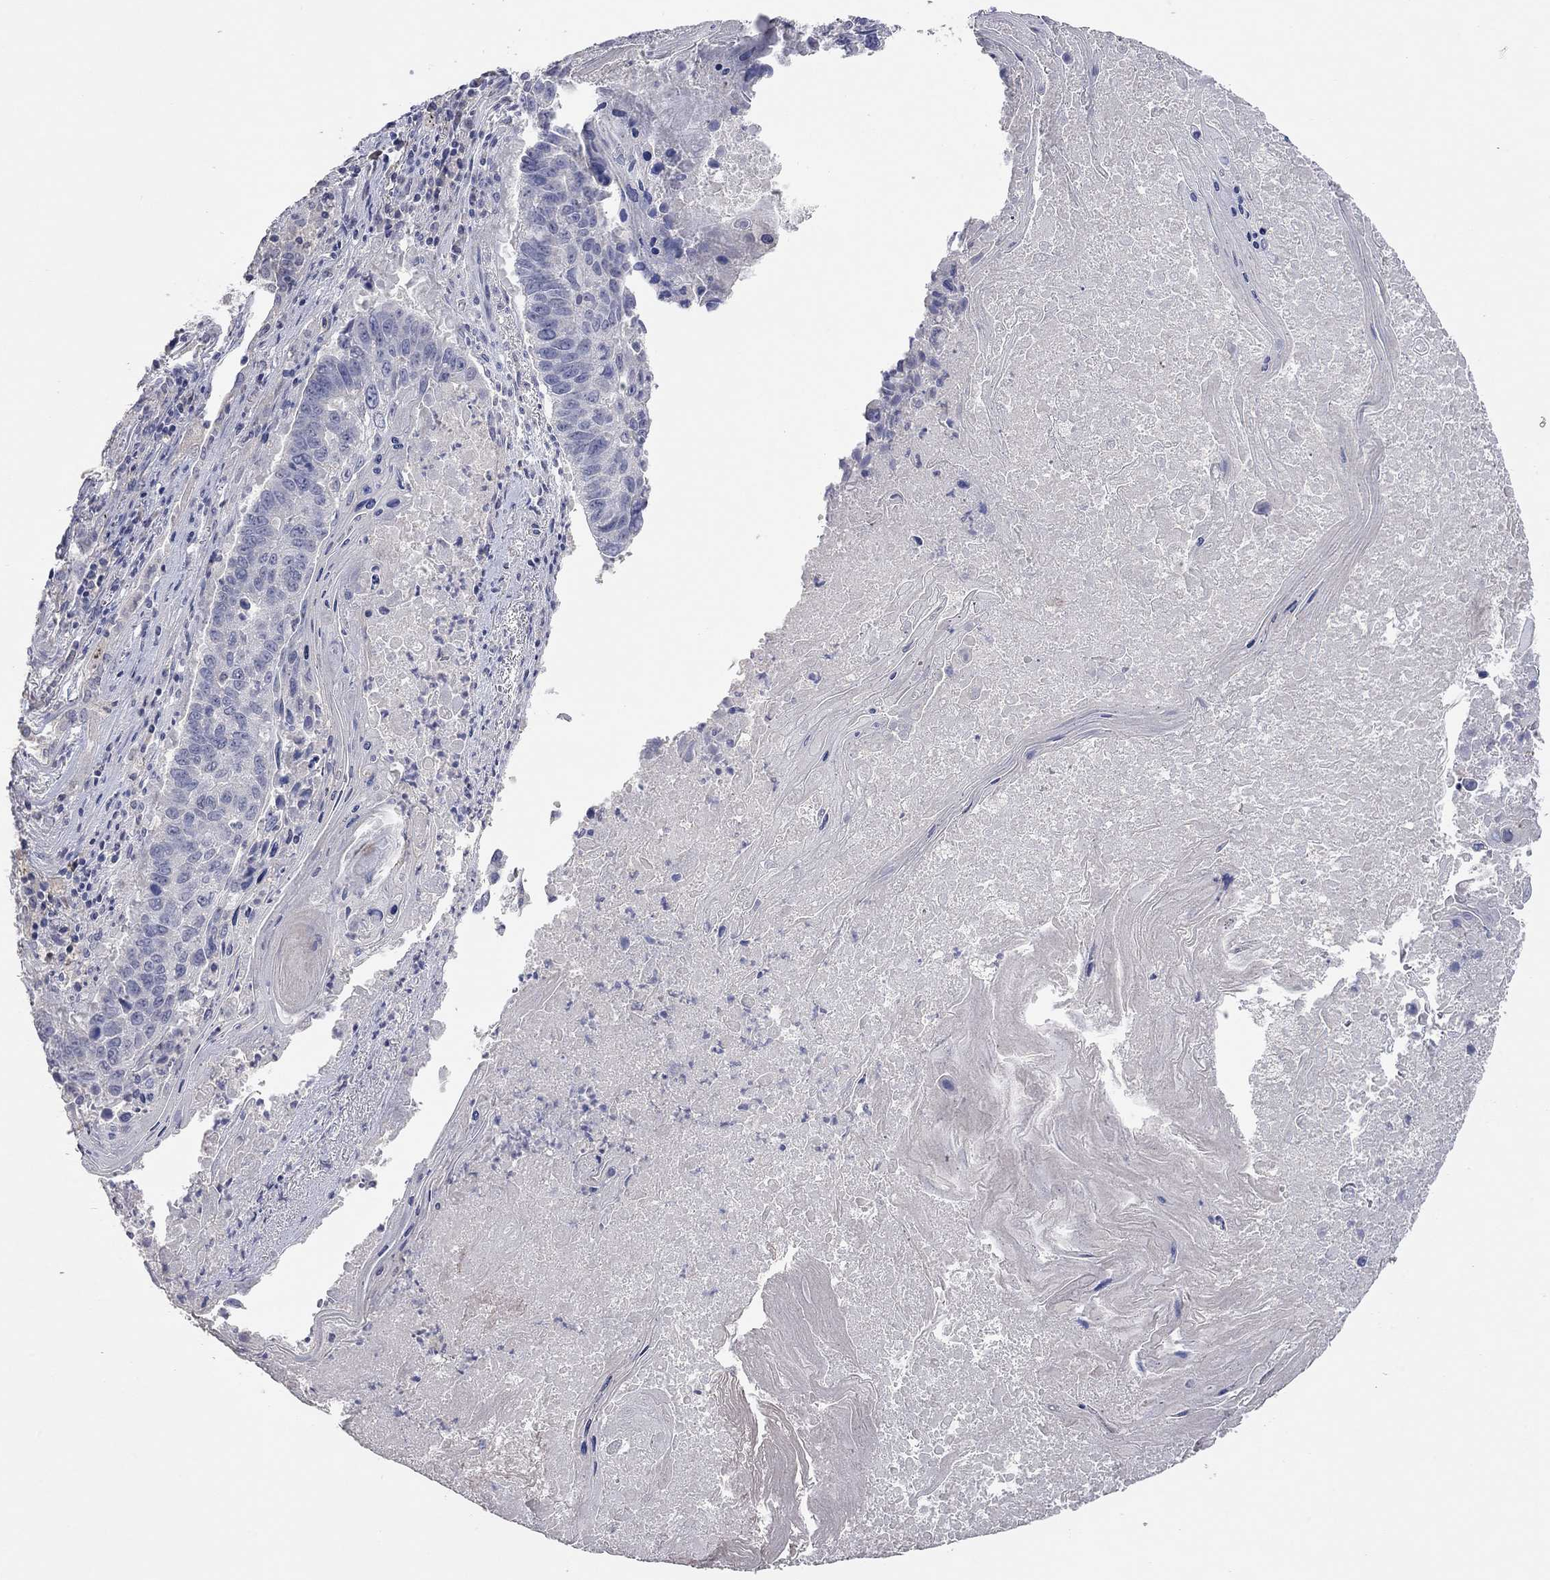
{"staining": {"intensity": "negative", "quantity": "none", "location": "none"}, "tissue": "lung cancer", "cell_type": "Tumor cells", "image_type": "cancer", "snomed": [{"axis": "morphology", "description": "Squamous cell carcinoma, NOS"}, {"axis": "topography", "description": "Lung"}], "caption": "Immunohistochemical staining of lung cancer (squamous cell carcinoma) displays no significant staining in tumor cells.", "gene": "MMP13", "patient": {"sex": "male", "age": 73}}